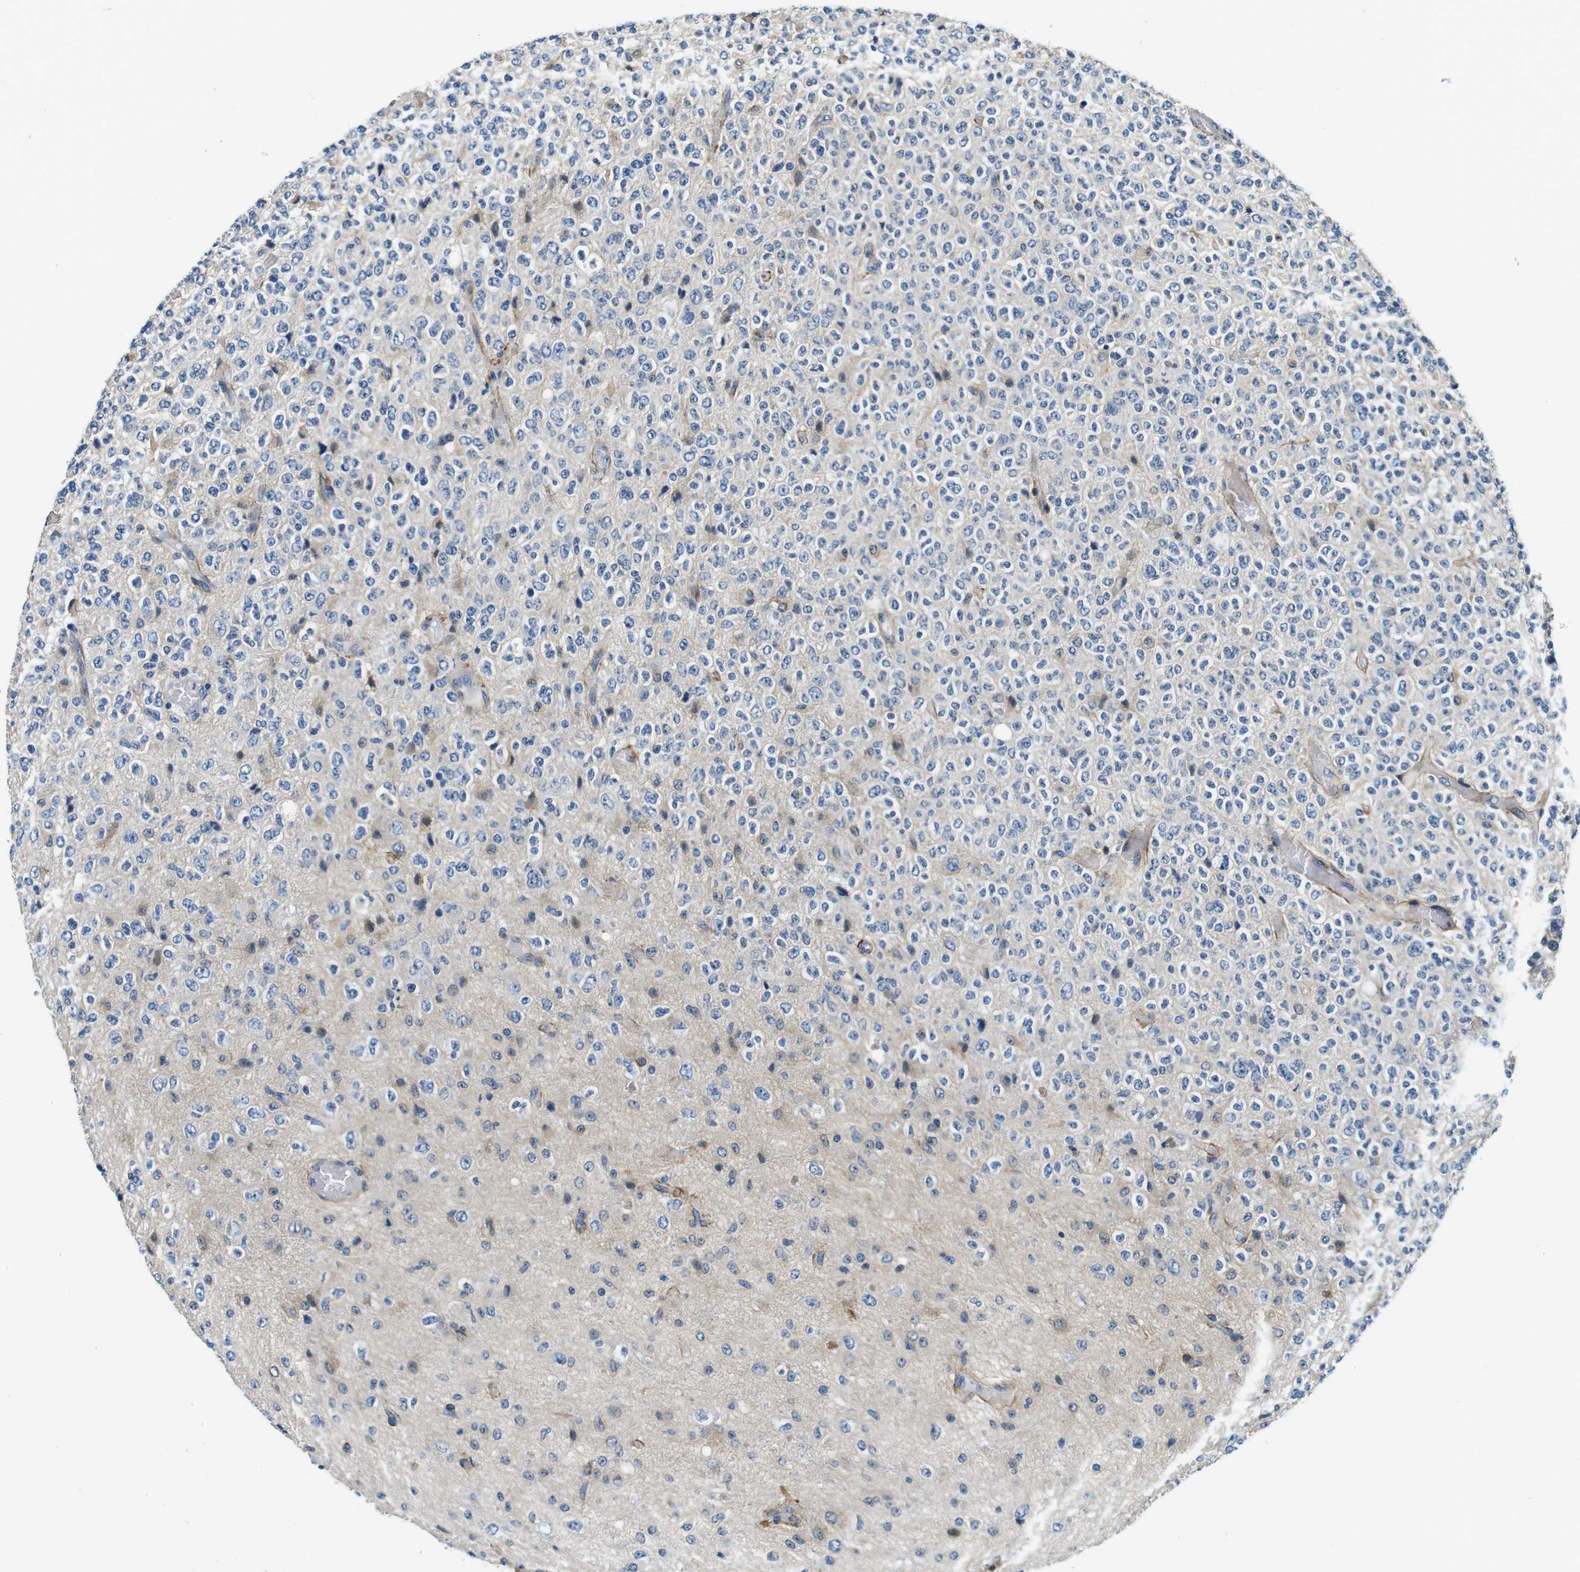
{"staining": {"intensity": "negative", "quantity": "none", "location": "none"}, "tissue": "glioma", "cell_type": "Tumor cells", "image_type": "cancer", "snomed": [{"axis": "morphology", "description": "Glioma, malignant, High grade"}, {"axis": "topography", "description": "pancreas cauda"}], "caption": "Tumor cells show no significant expression in glioma.", "gene": "DTNA", "patient": {"sex": "male", "age": 60}}